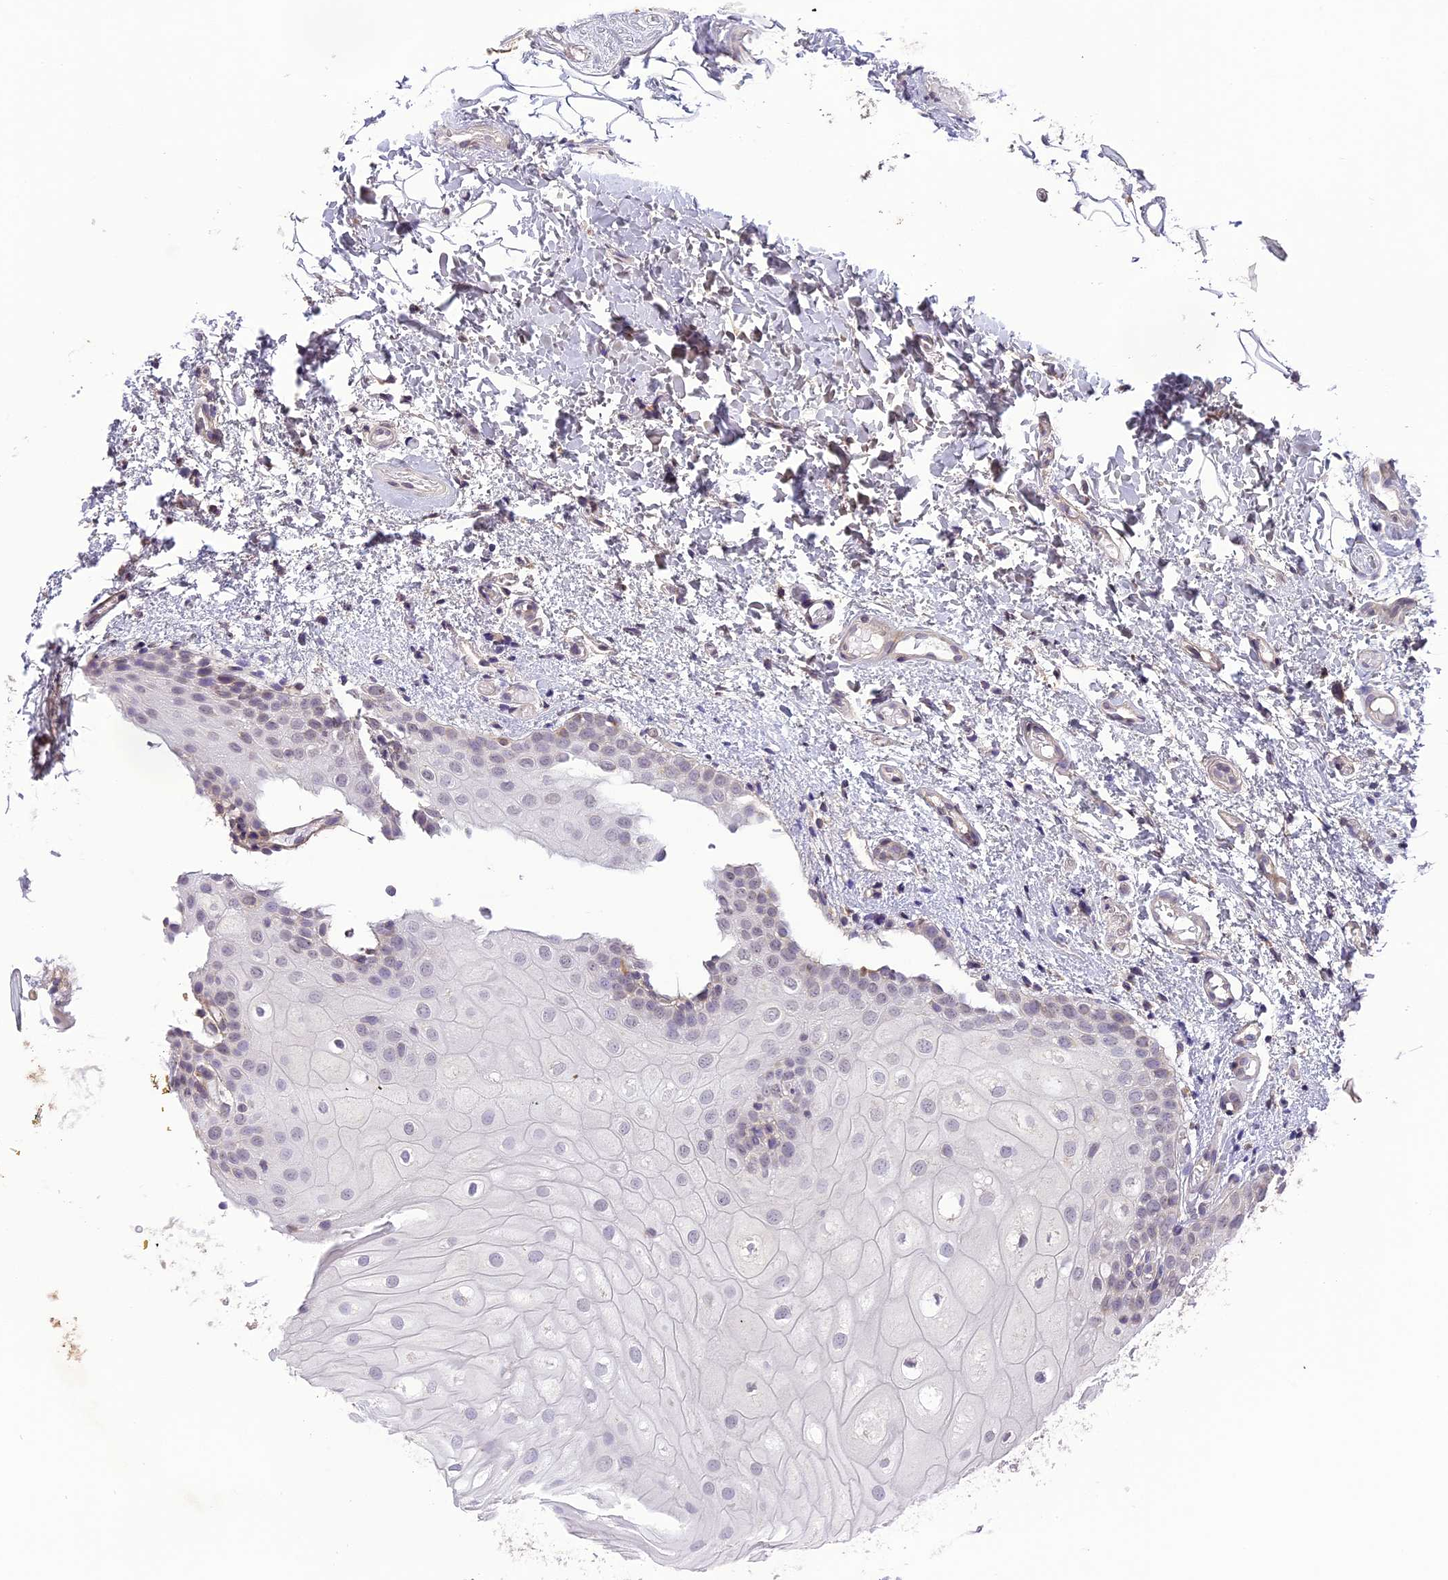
{"staining": {"intensity": "weak", "quantity": "<25%", "location": "nuclear"}, "tissue": "oral mucosa", "cell_type": "Squamous epithelial cells", "image_type": "normal", "snomed": [{"axis": "morphology", "description": "Normal tissue, NOS"}, {"axis": "topography", "description": "Oral tissue"}], "caption": "Immunohistochemistry (IHC) histopathology image of normal human oral mucosa stained for a protein (brown), which displays no expression in squamous epithelial cells.", "gene": "ERG28", "patient": {"sex": "female", "age": 54}}